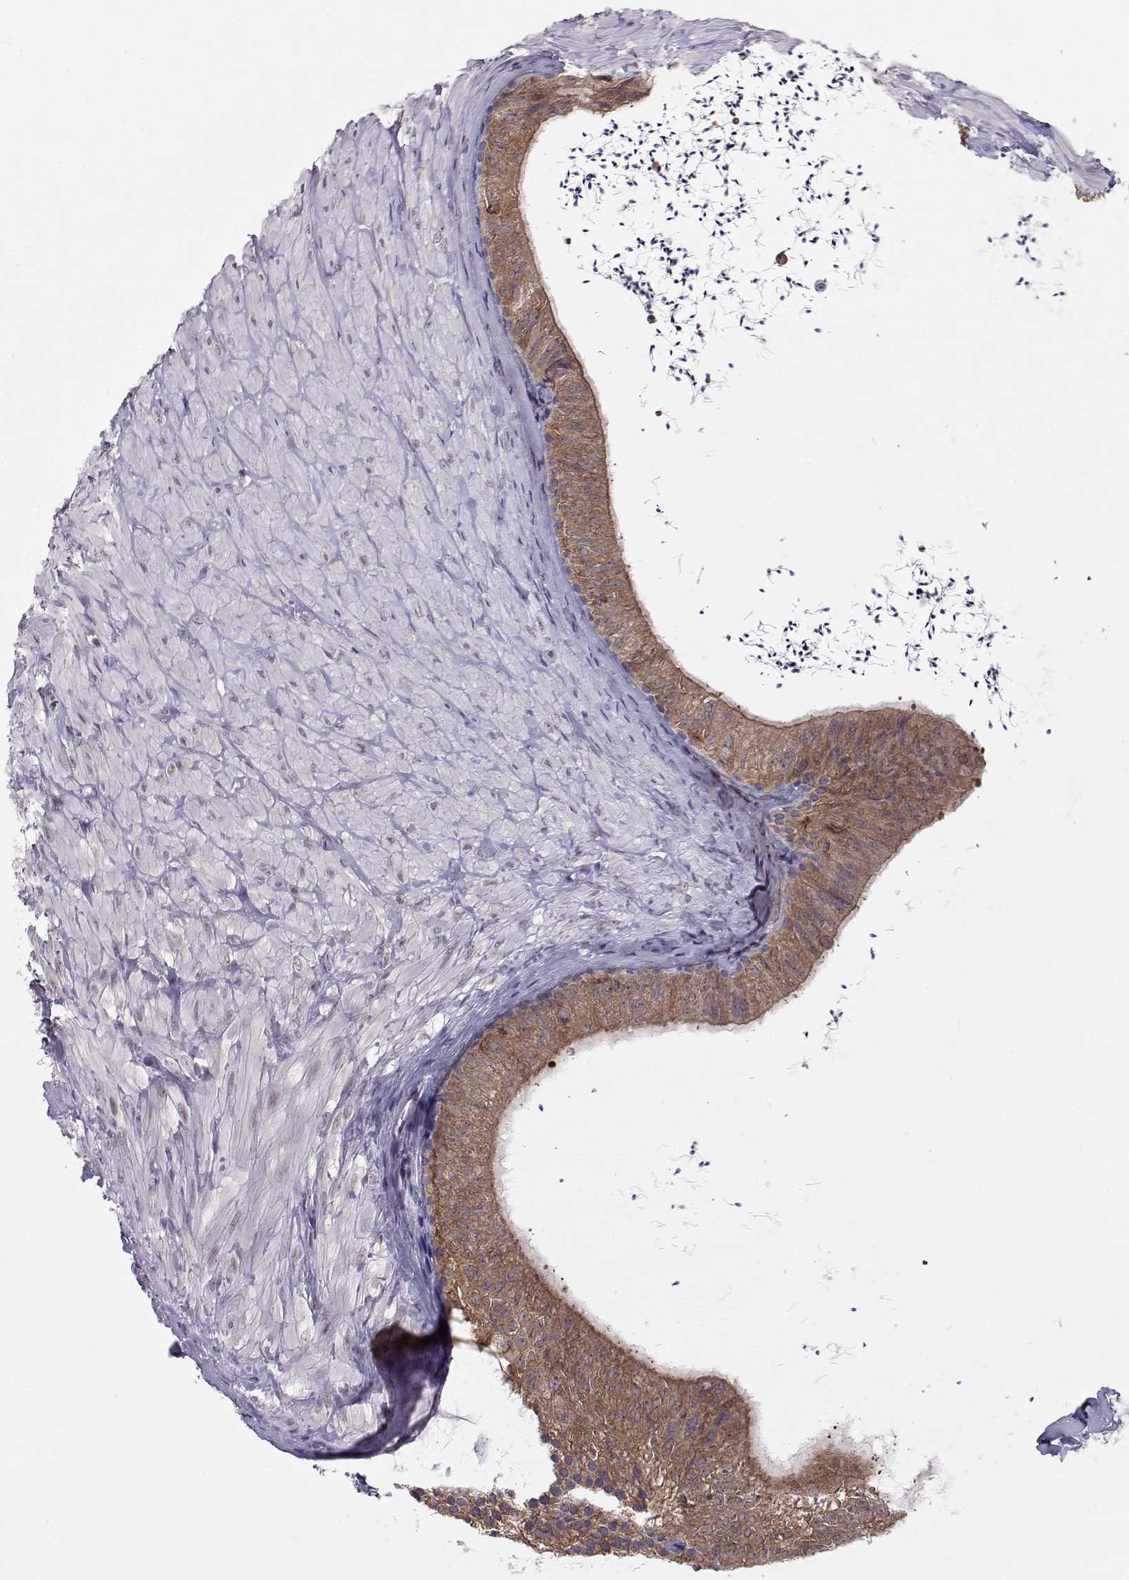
{"staining": {"intensity": "moderate", "quantity": ">75%", "location": "cytoplasmic/membranous"}, "tissue": "epididymis", "cell_type": "Glandular cells", "image_type": "normal", "snomed": [{"axis": "morphology", "description": "Normal tissue, NOS"}, {"axis": "topography", "description": "Epididymis"}], "caption": "The image exhibits immunohistochemical staining of normal epididymis. There is moderate cytoplasmic/membranous staining is present in approximately >75% of glandular cells. The protein is stained brown, and the nuclei are stained in blue (DAB (3,3'-diaminobenzidine) IHC with brightfield microscopy, high magnification).", "gene": "KIF13B", "patient": {"sex": "male", "age": 32}}